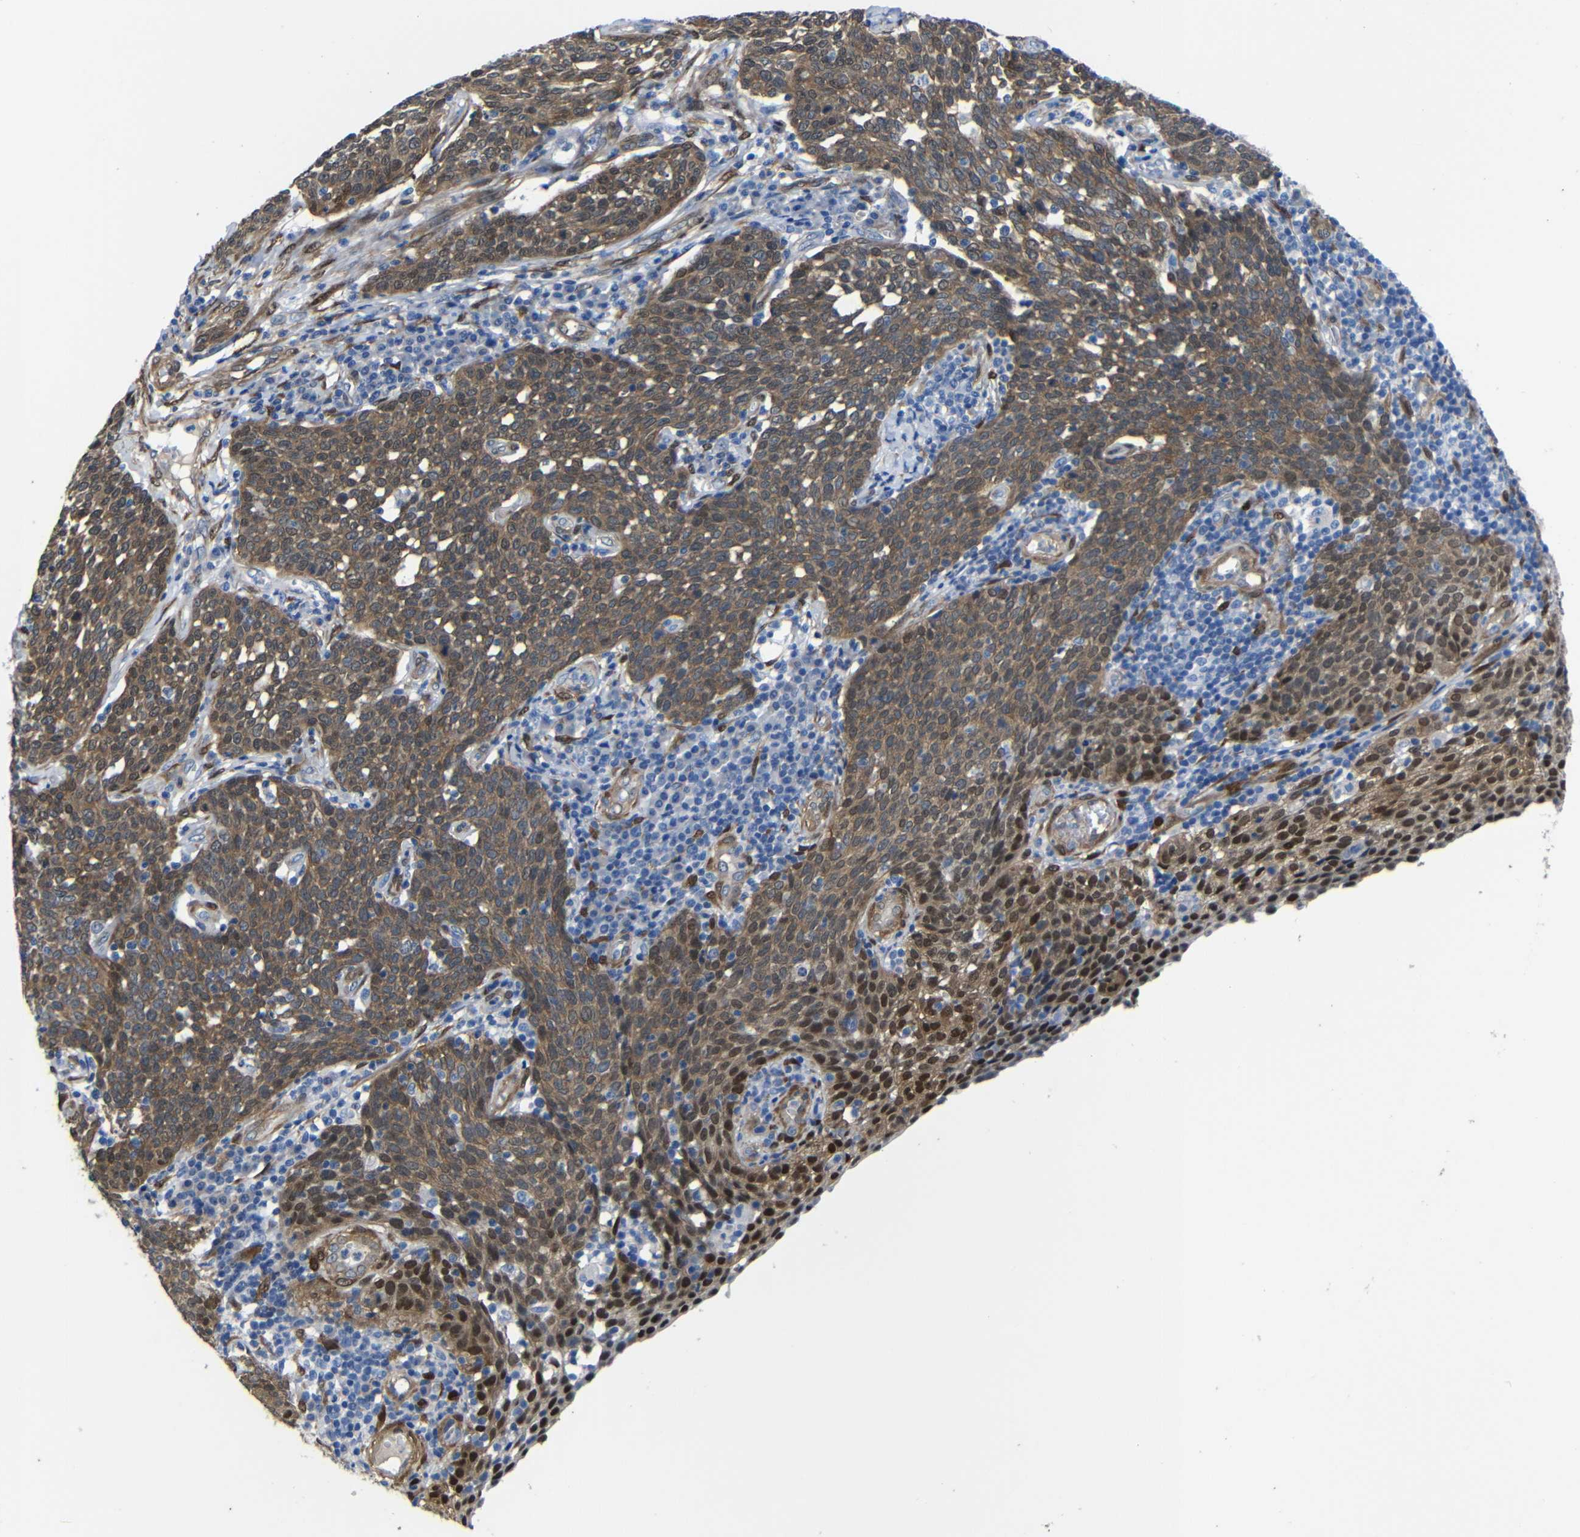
{"staining": {"intensity": "moderate", "quantity": ">75%", "location": "cytoplasmic/membranous,nuclear"}, "tissue": "cervical cancer", "cell_type": "Tumor cells", "image_type": "cancer", "snomed": [{"axis": "morphology", "description": "Squamous cell carcinoma, NOS"}, {"axis": "topography", "description": "Cervix"}], "caption": "Protein expression analysis of cervical squamous cell carcinoma exhibits moderate cytoplasmic/membranous and nuclear expression in about >75% of tumor cells. (DAB (3,3'-diaminobenzidine) = brown stain, brightfield microscopy at high magnification).", "gene": "YAP1", "patient": {"sex": "female", "age": 34}}